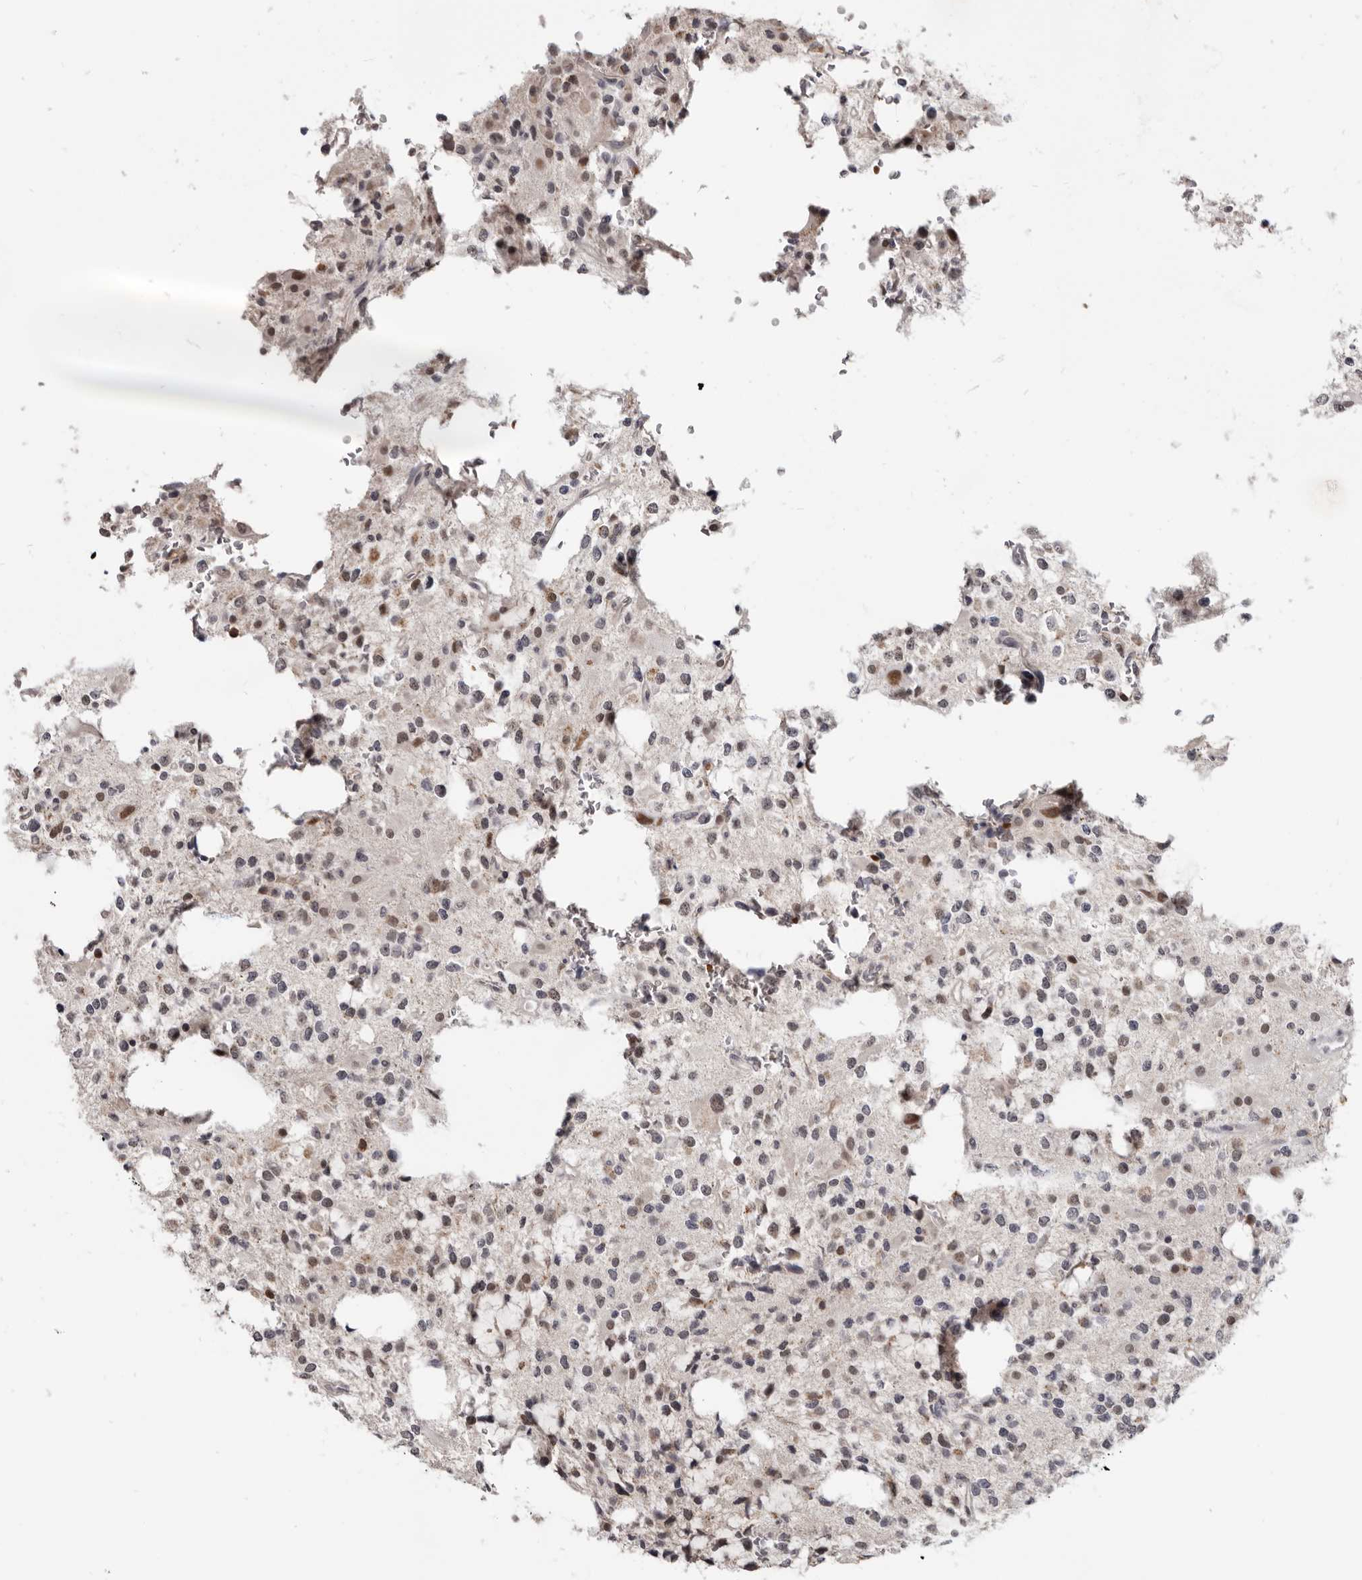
{"staining": {"intensity": "weak", "quantity": "25%-75%", "location": "nuclear"}, "tissue": "glioma", "cell_type": "Tumor cells", "image_type": "cancer", "snomed": [{"axis": "morphology", "description": "Glioma, malignant, High grade"}, {"axis": "topography", "description": "Brain"}], "caption": "Malignant high-grade glioma was stained to show a protein in brown. There is low levels of weak nuclear staining in about 25%-75% of tumor cells. The protein is shown in brown color, while the nuclei are stained blue.", "gene": "CGN", "patient": {"sex": "female", "age": 62}}